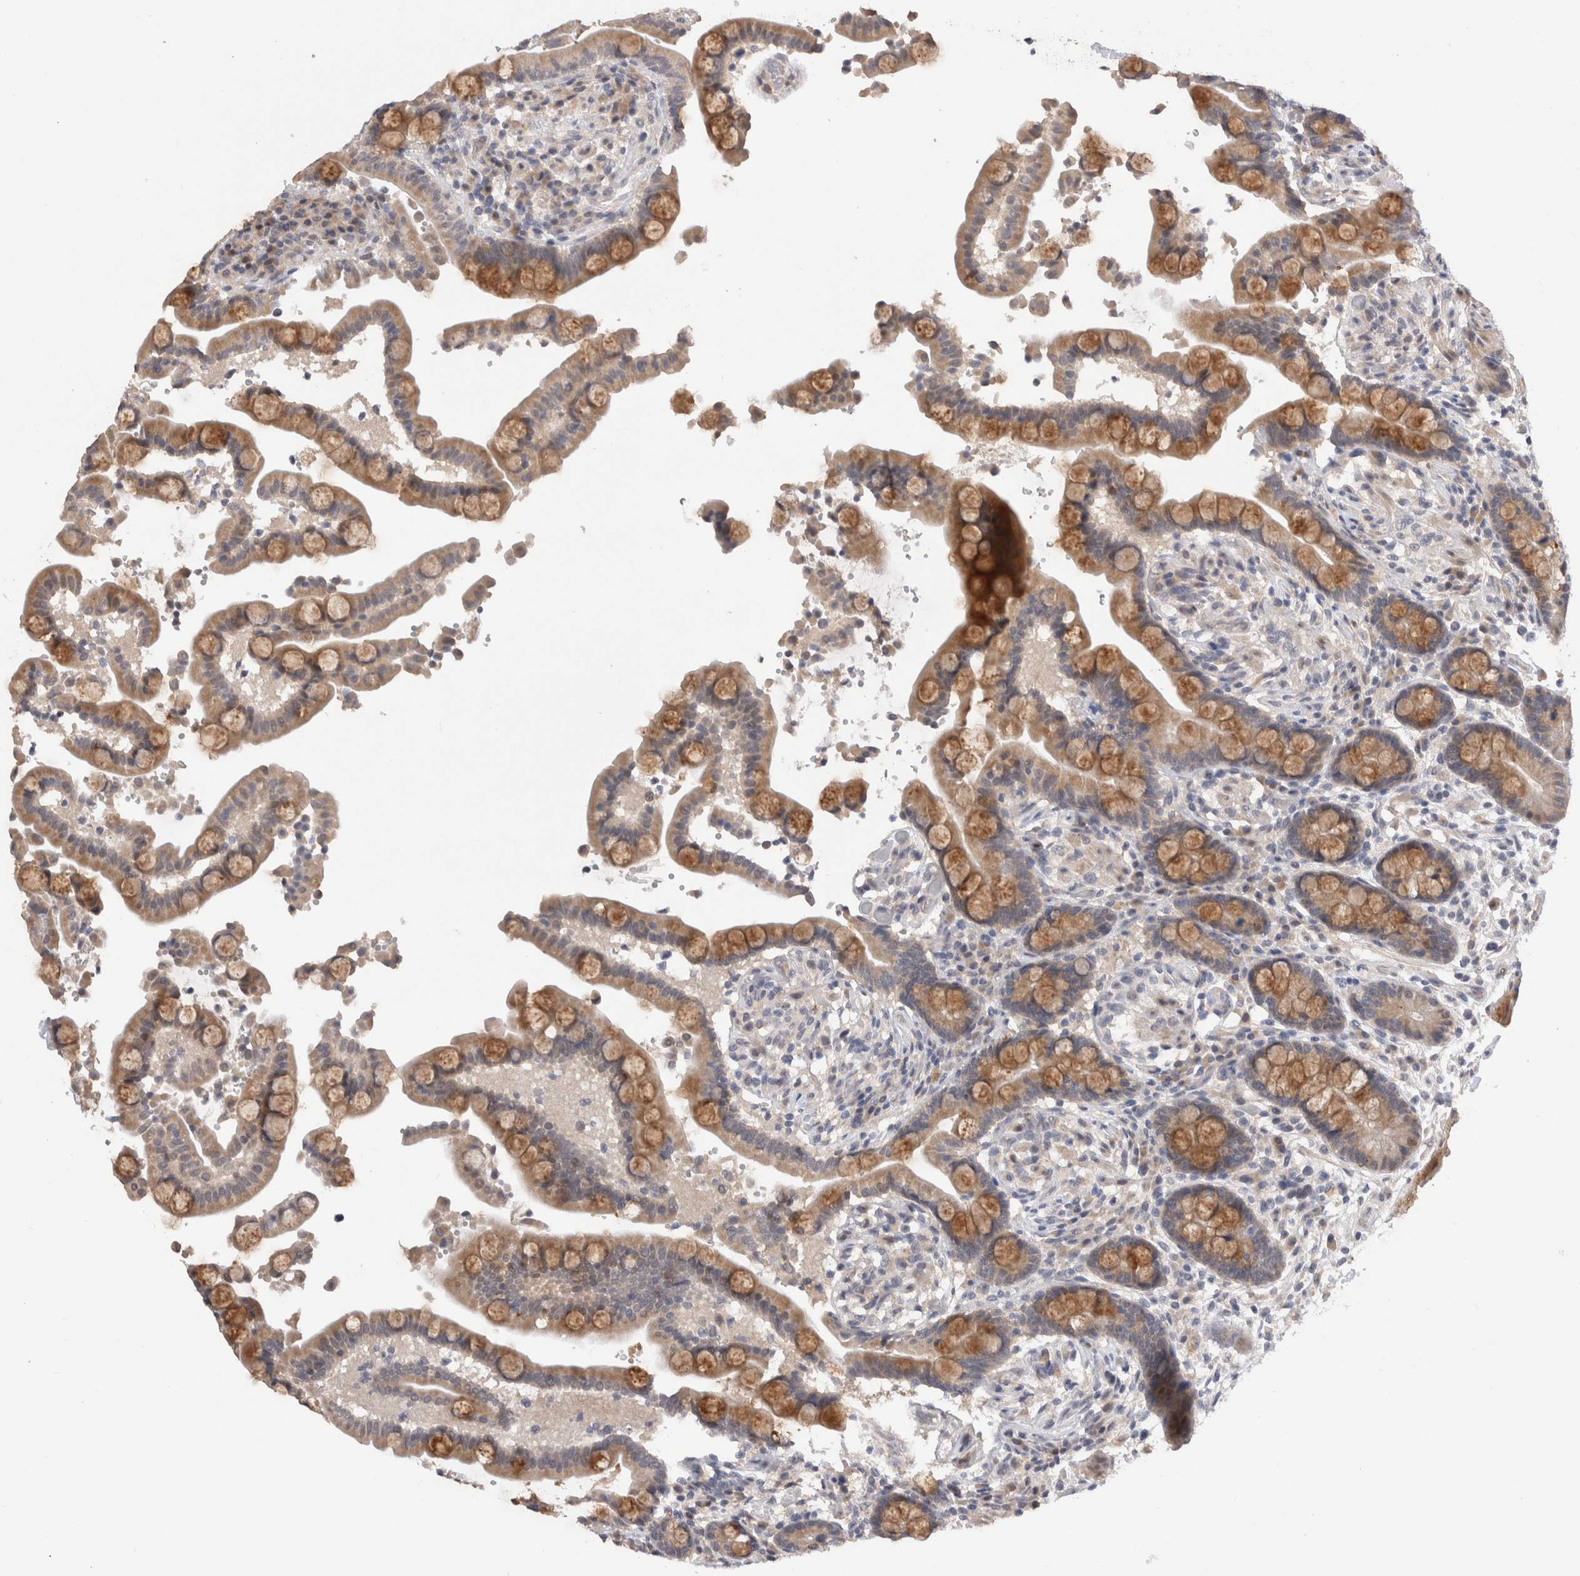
{"staining": {"intensity": "negative", "quantity": "none", "location": "none"}, "tissue": "colon", "cell_type": "Endothelial cells", "image_type": "normal", "snomed": [{"axis": "morphology", "description": "Normal tissue, NOS"}, {"axis": "topography", "description": "Colon"}], "caption": "IHC image of normal colon: human colon stained with DAB (3,3'-diaminobenzidine) demonstrates no significant protein positivity in endothelial cells.", "gene": "CRYBG1", "patient": {"sex": "male", "age": 73}}